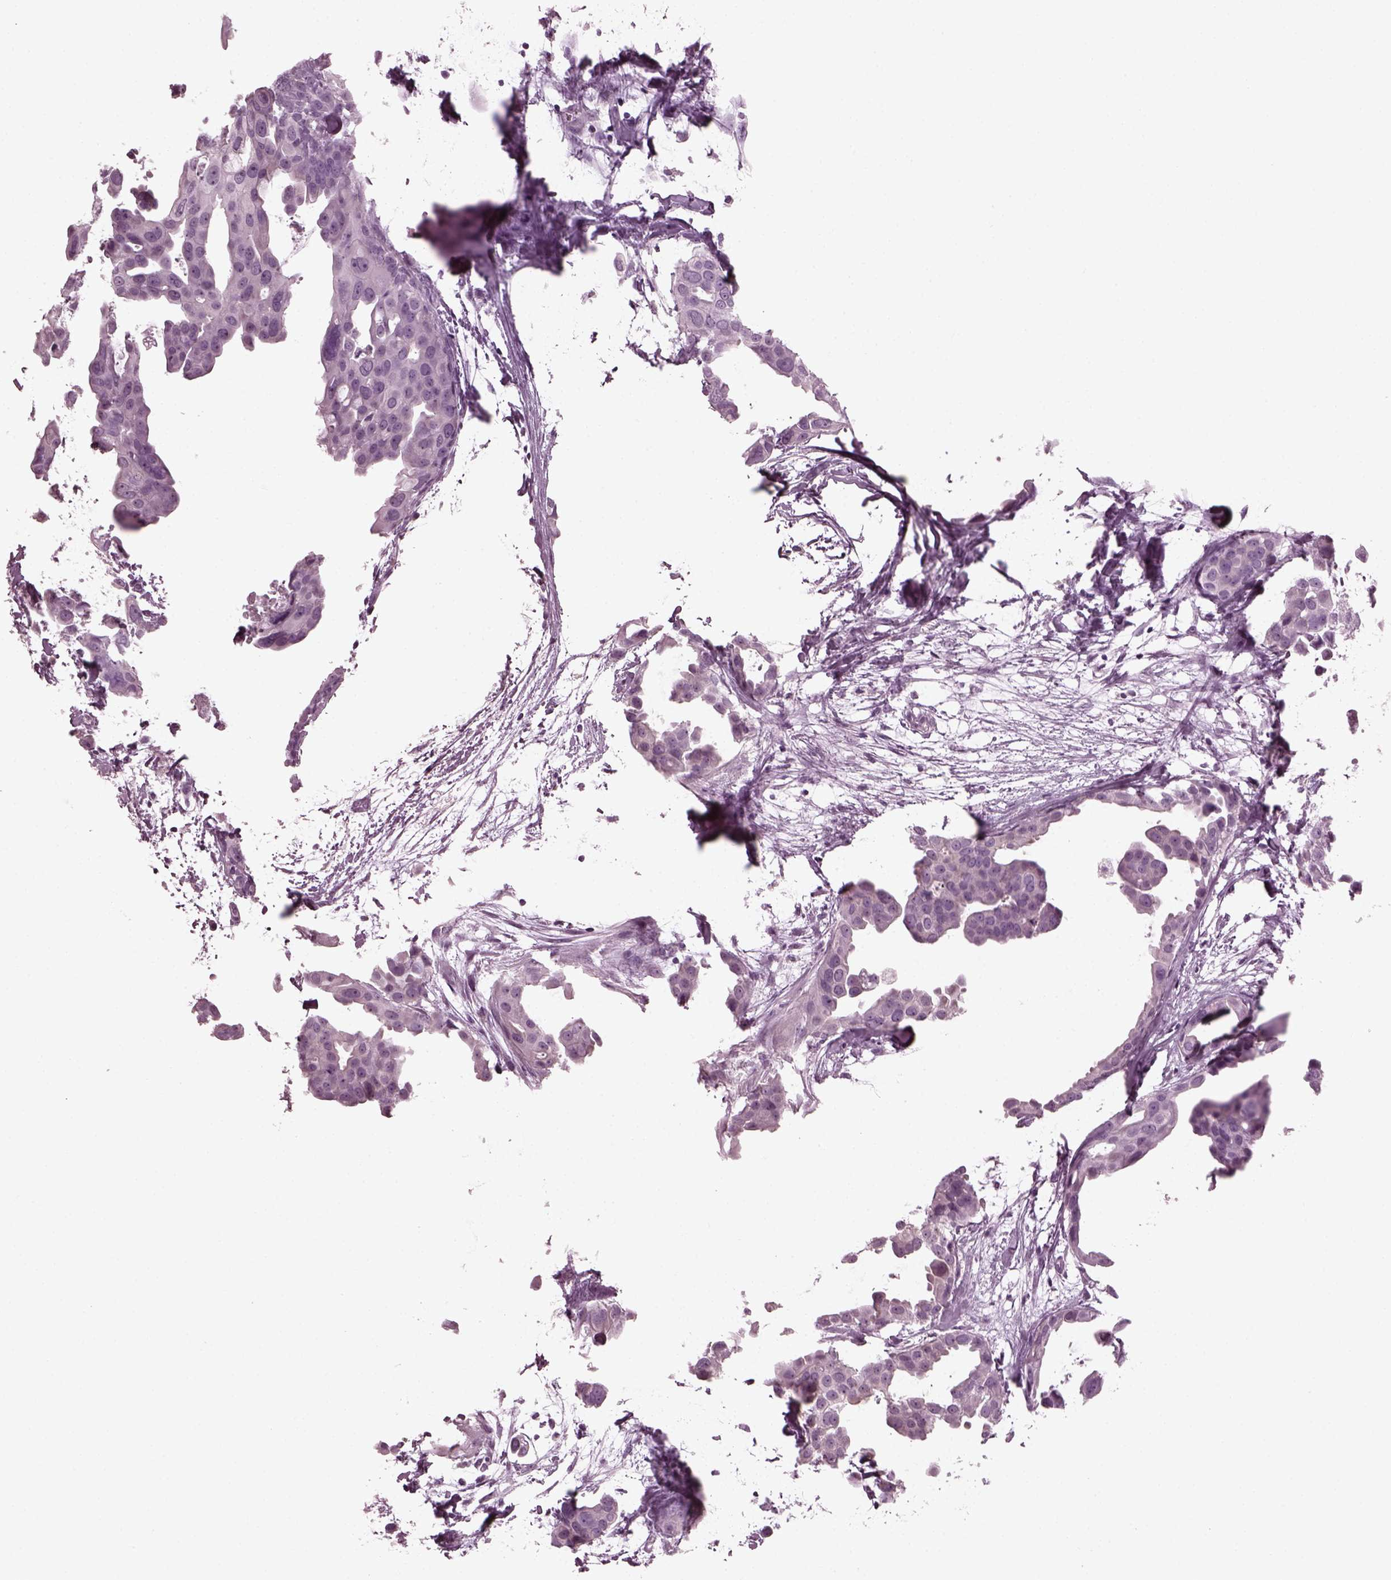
{"staining": {"intensity": "negative", "quantity": "none", "location": "none"}, "tissue": "breast cancer", "cell_type": "Tumor cells", "image_type": "cancer", "snomed": [{"axis": "morphology", "description": "Duct carcinoma"}, {"axis": "topography", "description": "Breast"}], "caption": "Immunohistochemistry of breast infiltrating ductal carcinoma reveals no positivity in tumor cells.", "gene": "SLC6A17", "patient": {"sex": "female", "age": 38}}